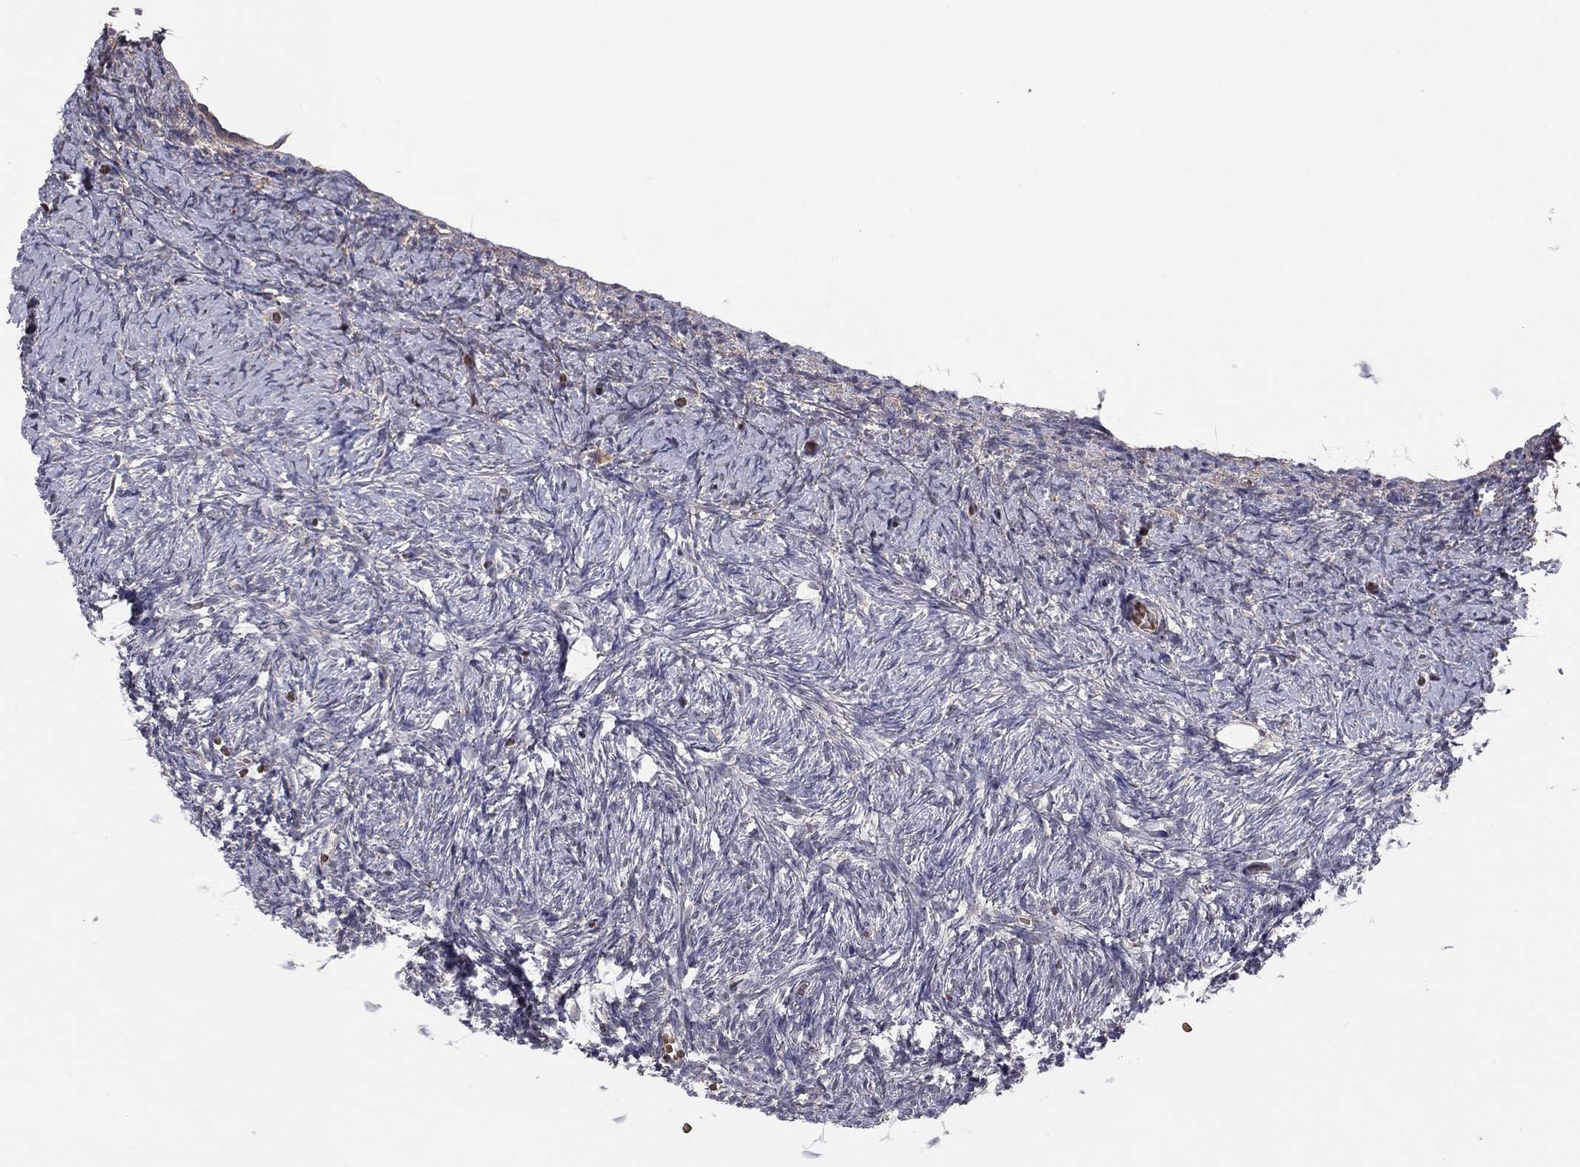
{"staining": {"intensity": "negative", "quantity": "none", "location": "none"}, "tissue": "ovary", "cell_type": "Follicle cells", "image_type": "normal", "snomed": [{"axis": "morphology", "description": "Normal tissue, NOS"}, {"axis": "topography", "description": "Ovary"}], "caption": "This photomicrograph is of unremarkable ovary stained with immunohistochemistry (IHC) to label a protein in brown with the nuclei are counter-stained blue. There is no staining in follicle cells. Brightfield microscopy of IHC stained with DAB (3,3'-diaminobenzidine) (brown) and hematoxylin (blue), captured at high magnification.", "gene": "HSPB2", "patient": {"sex": "female", "age": 43}}